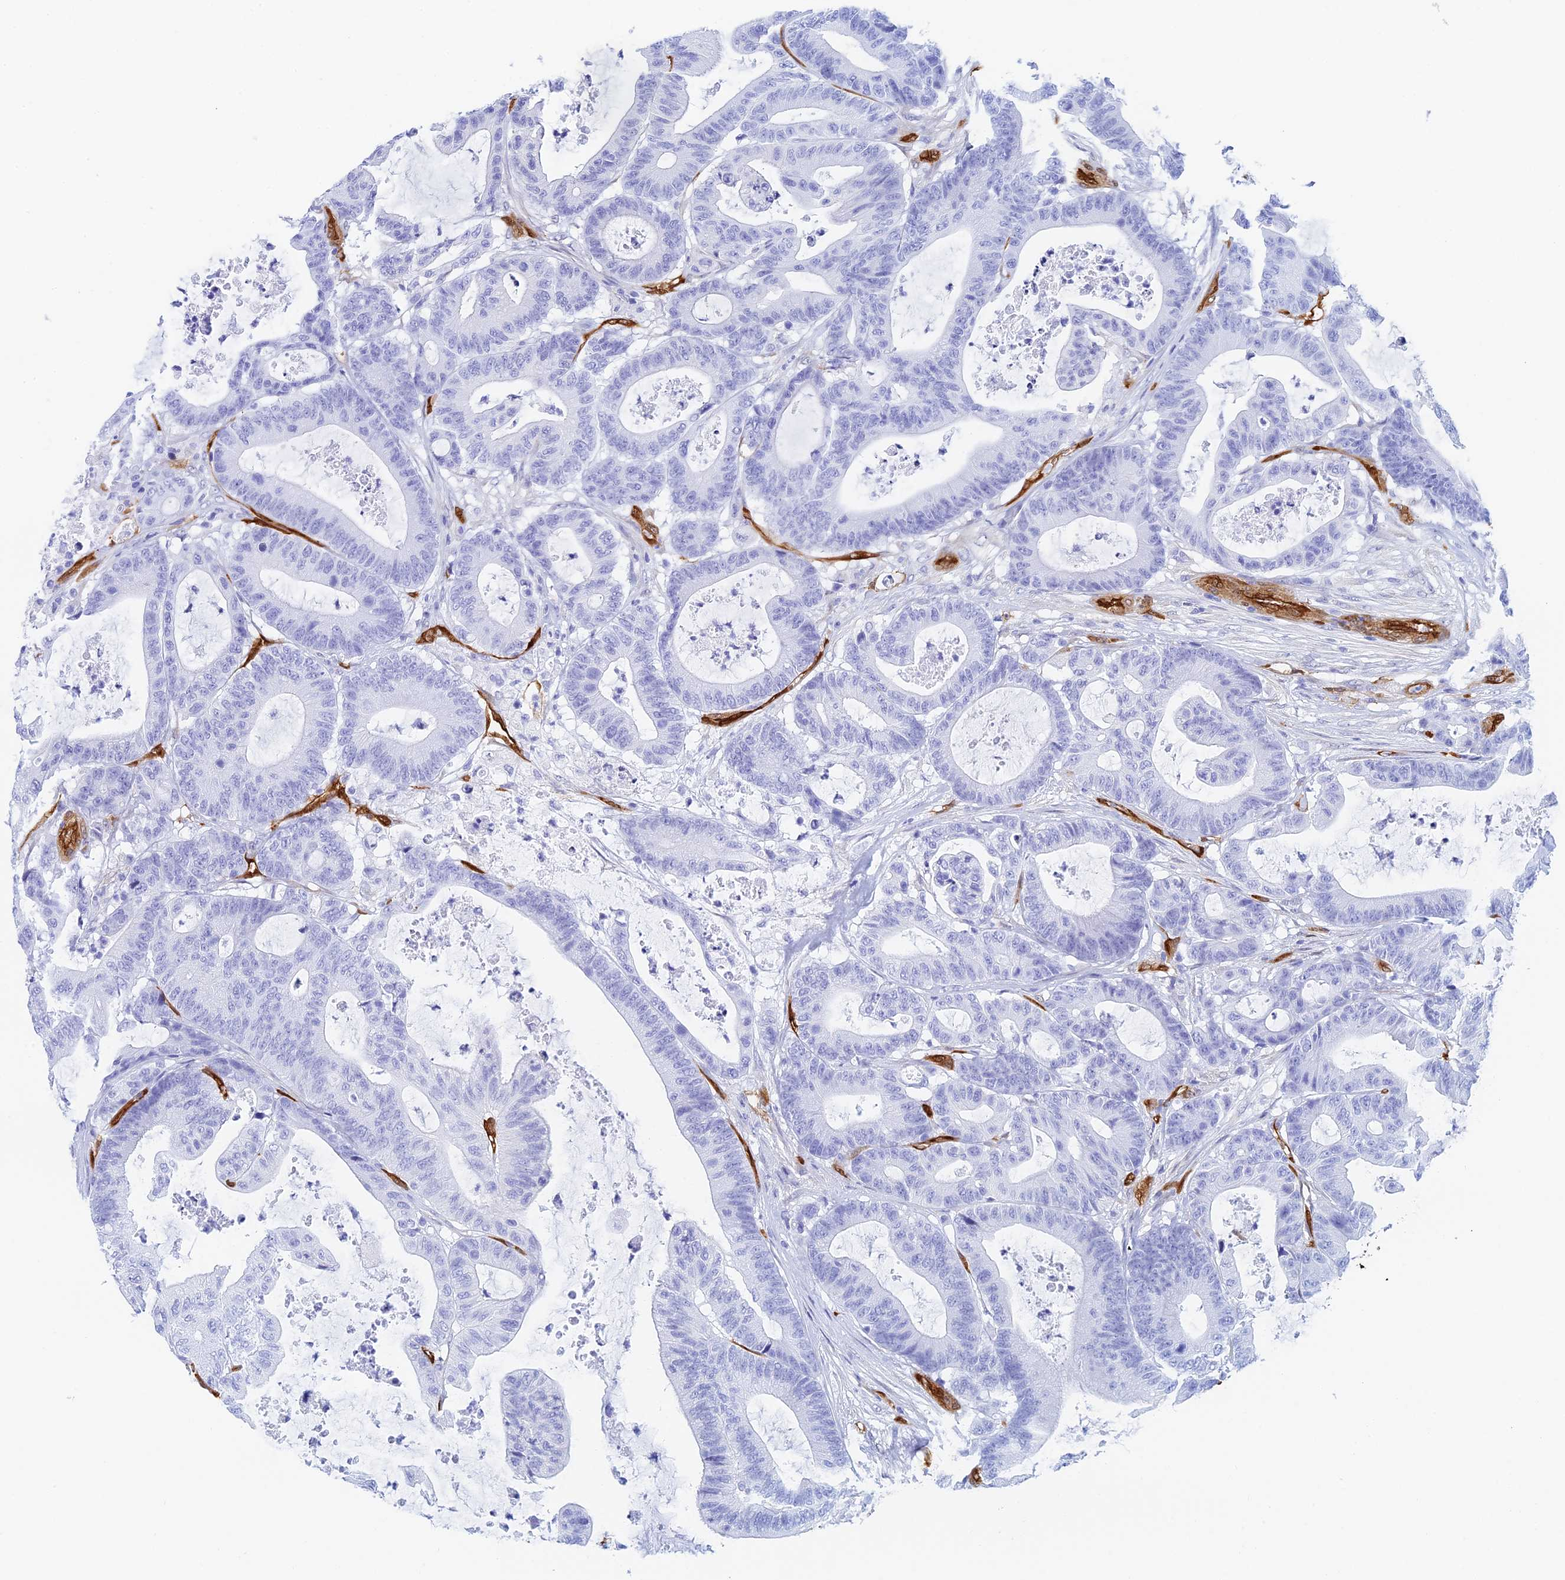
{"staining": {"intensity": "negative", "quantity": "none", "location": "none"}, "tissue": "colorectal cancer", "cell_type": "Tumor cells", "image_type": "cancer", "snomed": [{"axis": "morphology", "description": "Adenocarcinoma, NOS"}, {"axis": "topography", "description": "Colon"}], "caption": "High magnification brightfield microscopy of colorectal cancer (adenocarcinoma) stained with DAB (3,3'-diaminobenzidine) (brown) and counterstained with hematoxylin (blue): tumor cells show no significant staining.", "gene": "CRIP2", "patient": {"sex": "female", "age": 84}}